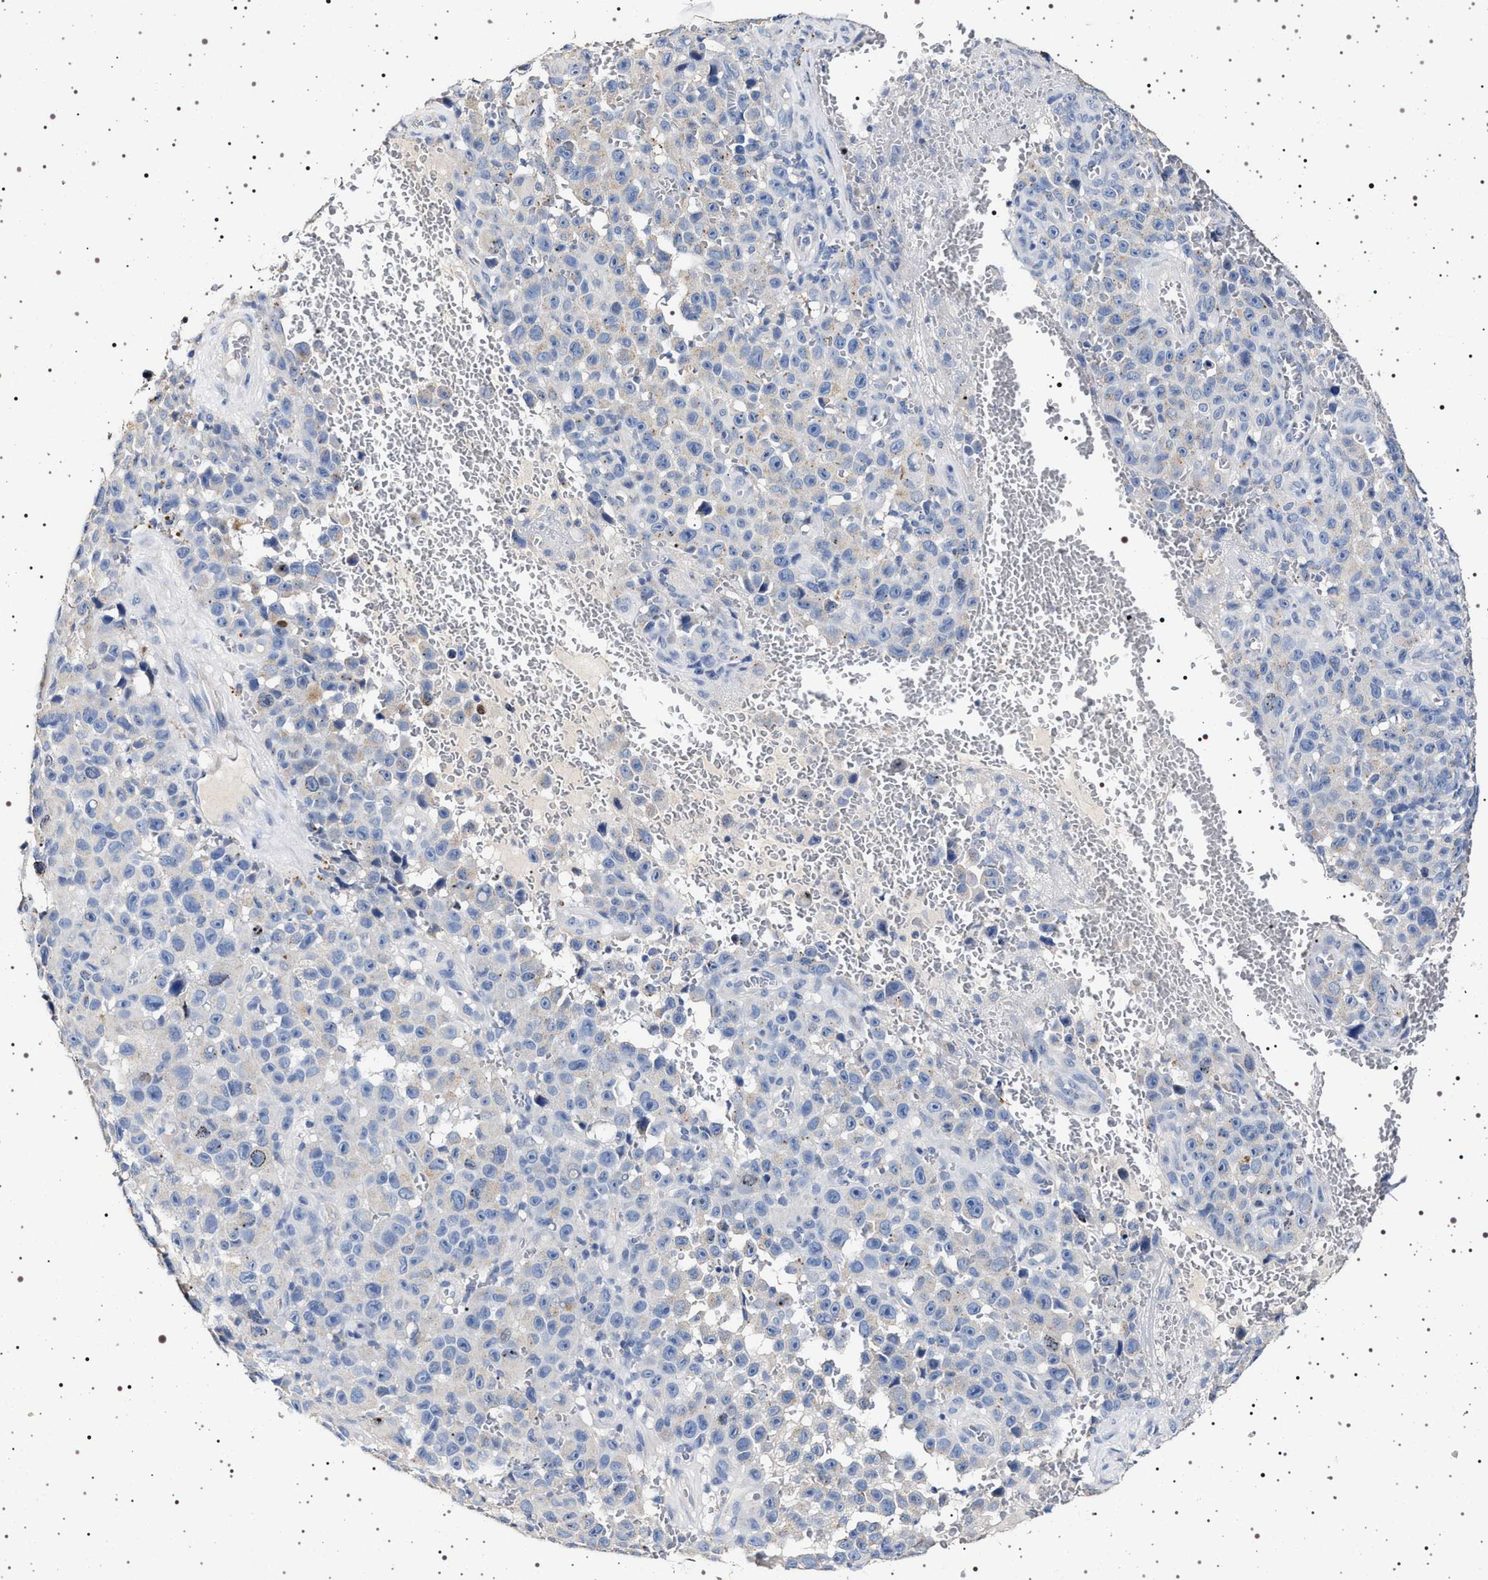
{"staining": {"intensity": "negative", "quantity": "none", "location": "none"}, "tissue": "melanoma", "cell_type": "Tumor cells", "image_type": "cancer", "snomed": [{"axis": "morphology", "description": "Malignant melanoma, NOS"}, {"axis": "topography", "description": "Skin"}], "caption": "A histopathology image of malignant melanoma stained for a protein displays no brown staining in tumor cells.", "gene": "NAALADL2", "patient": {"sex": "female", "age": 82}}